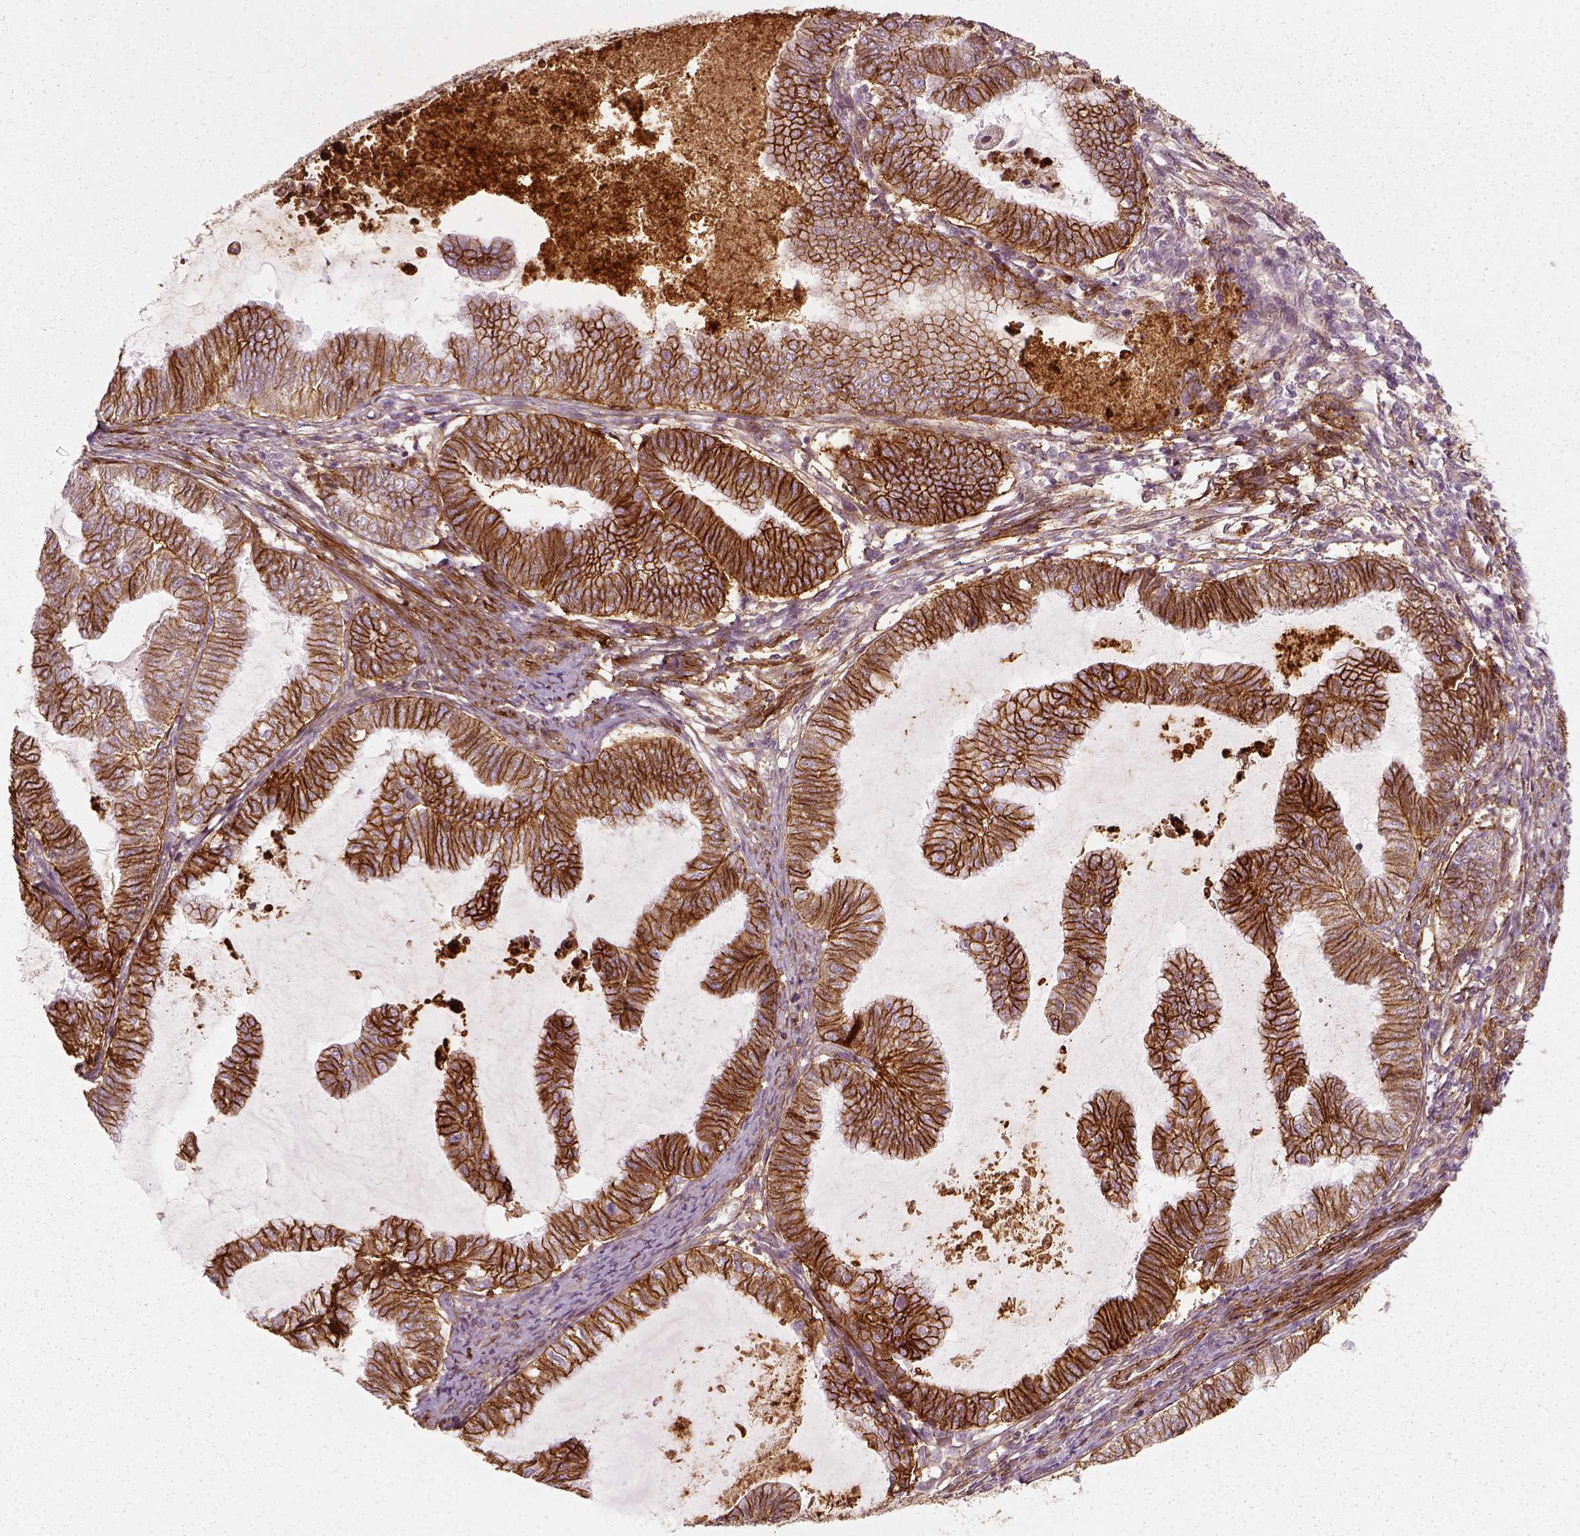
{"staining": {"intensity": "strong", "quantity": ">75%", "location": "cytoplasmic/membranous"}, "tissue": "endometrial cancer", "cell_type": "Tumor cells", "image_type": "cancer", "snomed": [{"axis": "morphology", "description": "Adenocarcinoma, NOS"}, {"axis": "topography", "description": "Endometrium"}], "caption": "The immunohistochemical stain highlights strong cytoplasmic/membranous positivity in tumor cells of endometrial cancer tissue. (DAB = brown stain, brightfield microscopy at high magnification).", "gene": "NPTN", "patient": {"sex": "female", "age": 79}}